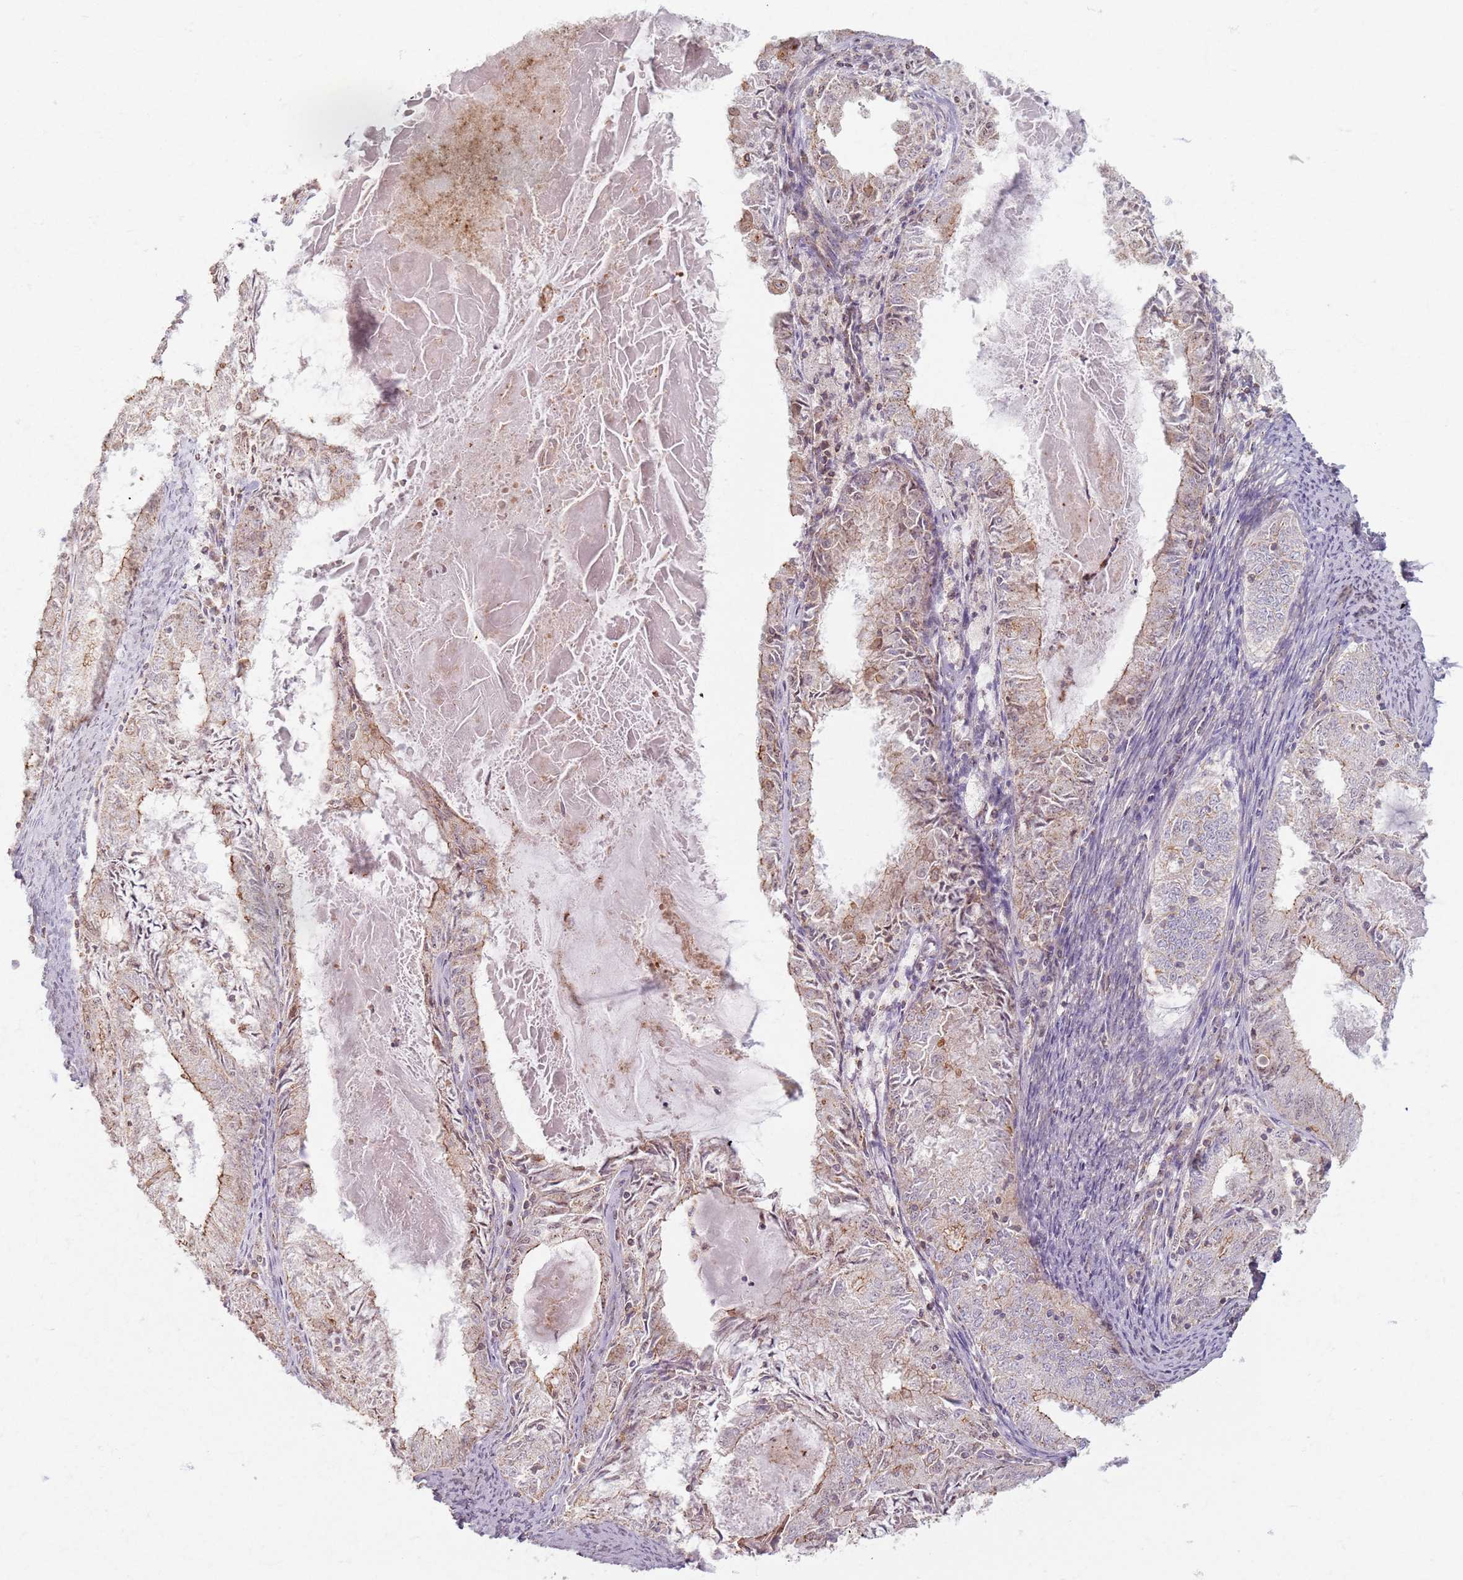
{"staining": {"intensity": "moderate", "quantity": "<25%", "location": "cytoplasmic/membranous"}, "tissue": "endometrial cancer", "cell_type": "Tumor cells", "image_type": "cancer", "snomed": [{"axis": "morphology", "description": "Adenocarcinoma, NOS"}, {"axis": "topography", "description": "Endometrium"}], "caption": "Immunohistochemistry histopathology image of neoplastic tissue: adenocarcinoma (endometrial) stained using IHC reveals low levels of moderate protein expression localized specifically in the cytoplasmic/membranous of tumor cells, appearing as a cytoplasmic/membranous brown color.", "gene": "KCNA5", "patient": {"sex": "female", "age": 57}}